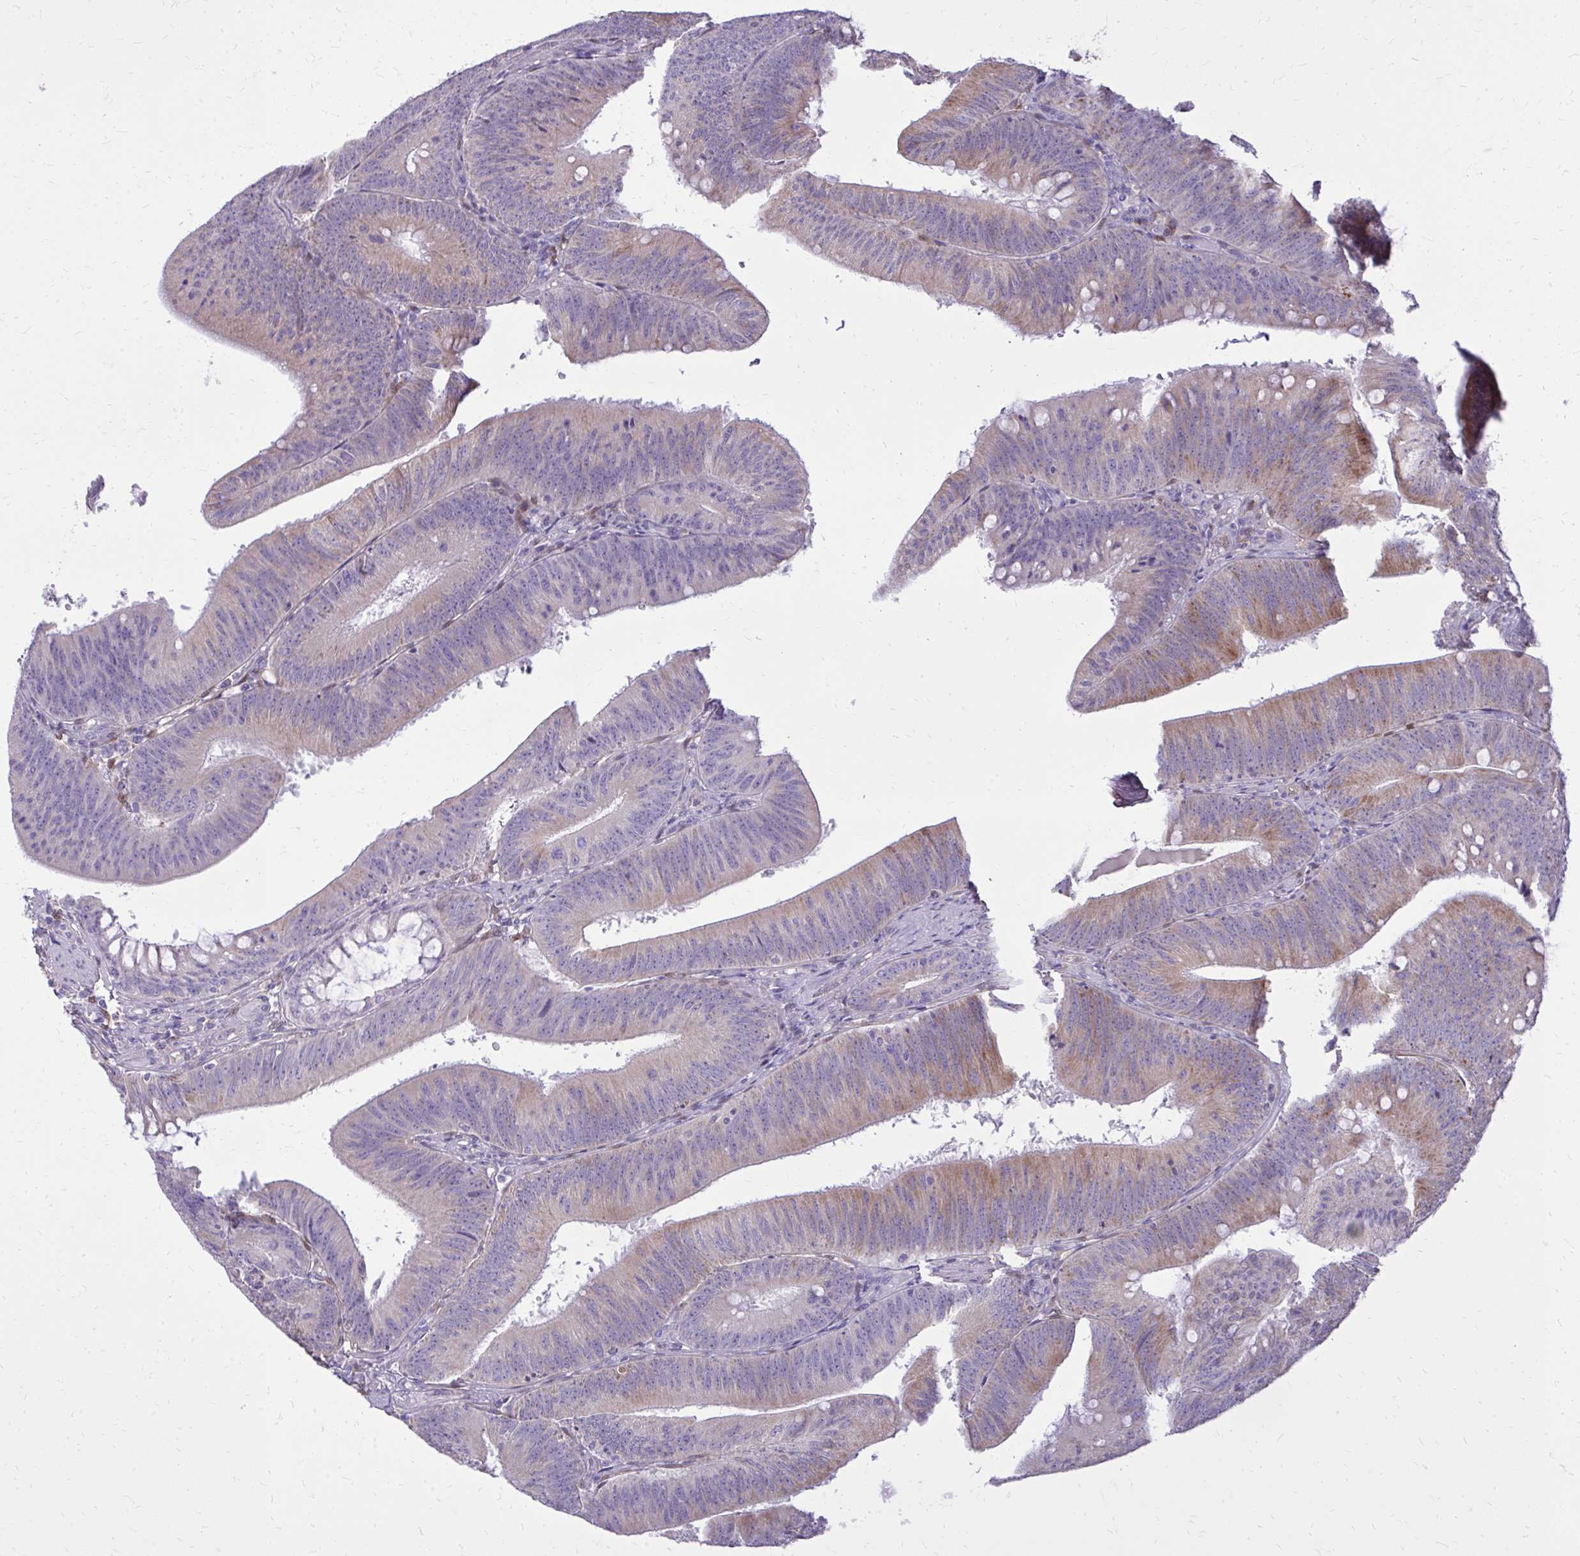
{"staining": {"intensity": "moderate", "quantity": "25%-75%", "location": "cytoplasmic/membranous"}, "tissue": "colorectal cancer", "cell_type": "Tumor cells", "image_type": "cancer", "snomed": [{"axis": "morphology", "description": "Adenocarcinoma, NOS"}, {"axis": "topography", "description": "Colon"}], "caption": "The photomicrograph demonstrates immunohistochemical staining of colorectal adenocarcinoma. There is moderate cytoplasmic/membranous staining is appreciated in approximately 25%-75% of tumor cells.", "gene": "NNMT", "patient": {"sex": "male", "age": 84}}